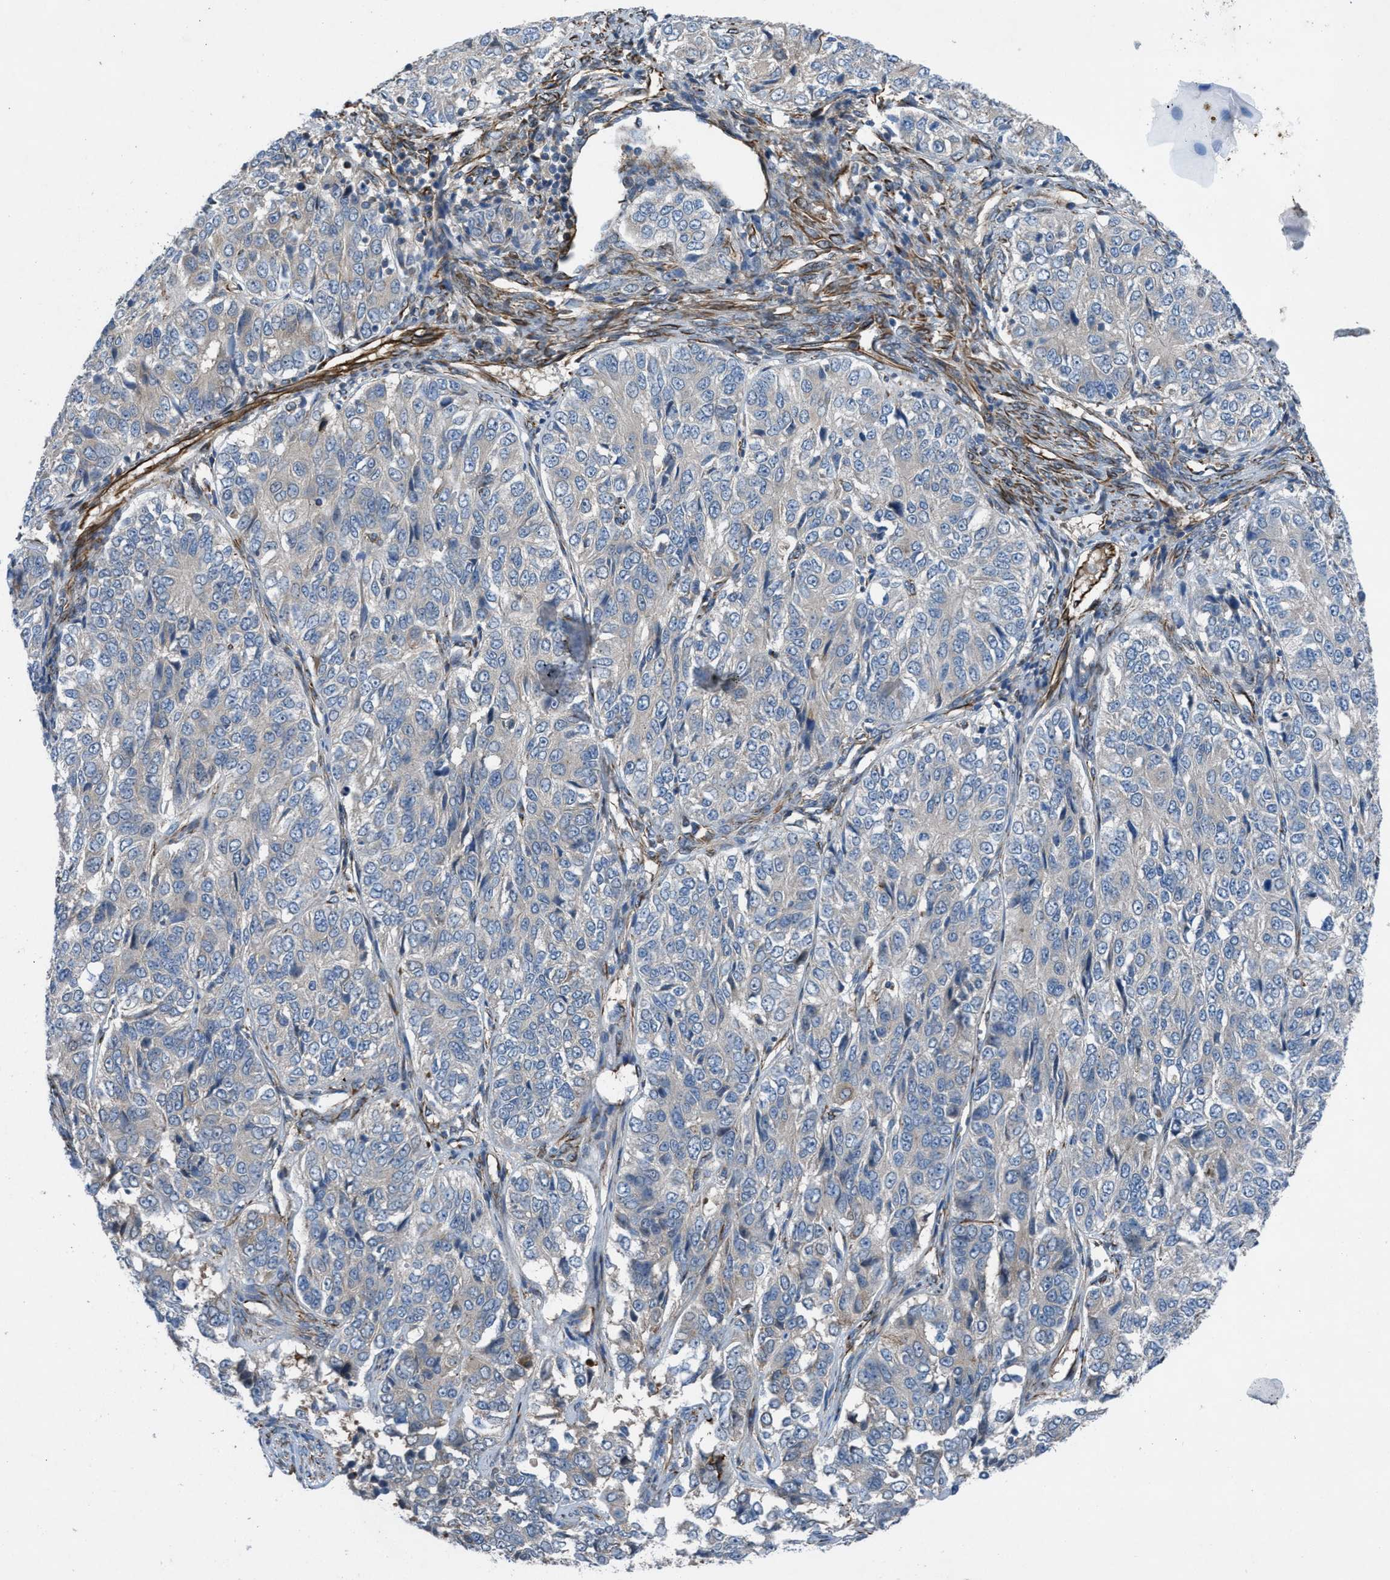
{"staining": {"intensity": "negative", "quantity": "none", "location": "none"}, "tissue": "ovarian cancer", "cell_type": "Tumor cells", "image_type": "cancer", "snomed": [{"axis": "morphology", "description": "Carcinoma, endometroid"}, {"axis": "topography", "description": "Ovary"}], "caption": "This micrograph is of ovarian cancer stained with IHC to label a protein in brown with the nuclei are counter-stained blue. There is no positivity in tumor cells.", "gene": "SLC6A9", "patient": {"sex": "female", "age": 51}}